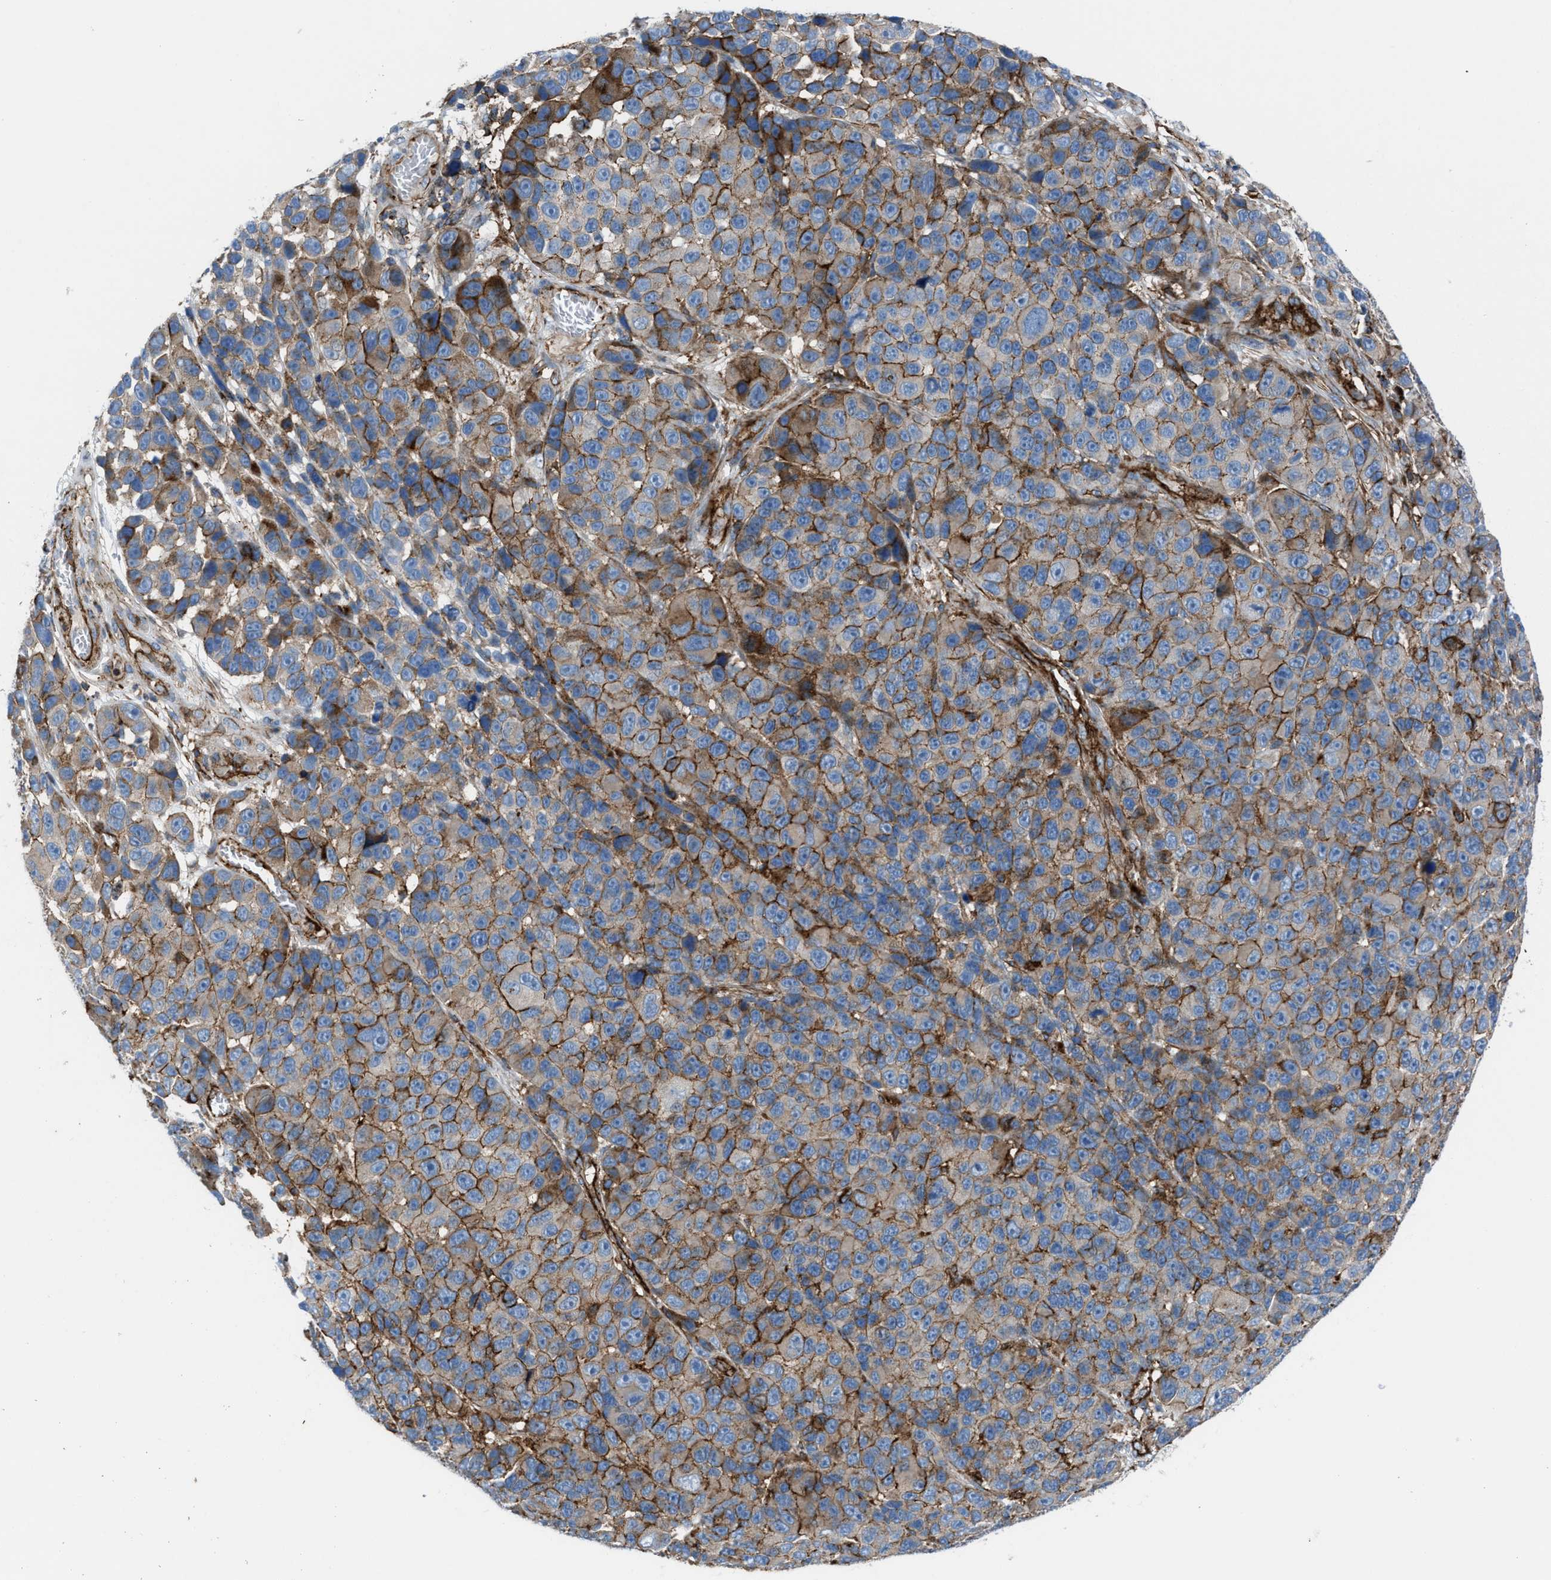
{"staining": {"intensity": "moderate", "quantity": ">75%", "location": "cytoplasmic/membranous"}, "tissue": "melanoma", "cell_type": "Tumor cells", "image_type": "cancer", "snomed": [{"axis": "morphology", "description": "Malignant melanoma, NOS"}, {"axis": "topography", "description": "Skin"}], "caption": "A brown stain shows moderate cytoplasmic/membranous staining of a protein in human malignant melanoma tumor cells. (DAB (3,3'-diaminobenzidine) = brown stain, brightfield microscopy at high magnification).", "gene": "AGPAT2", "patient": {"sex": "male", "age": 53}}